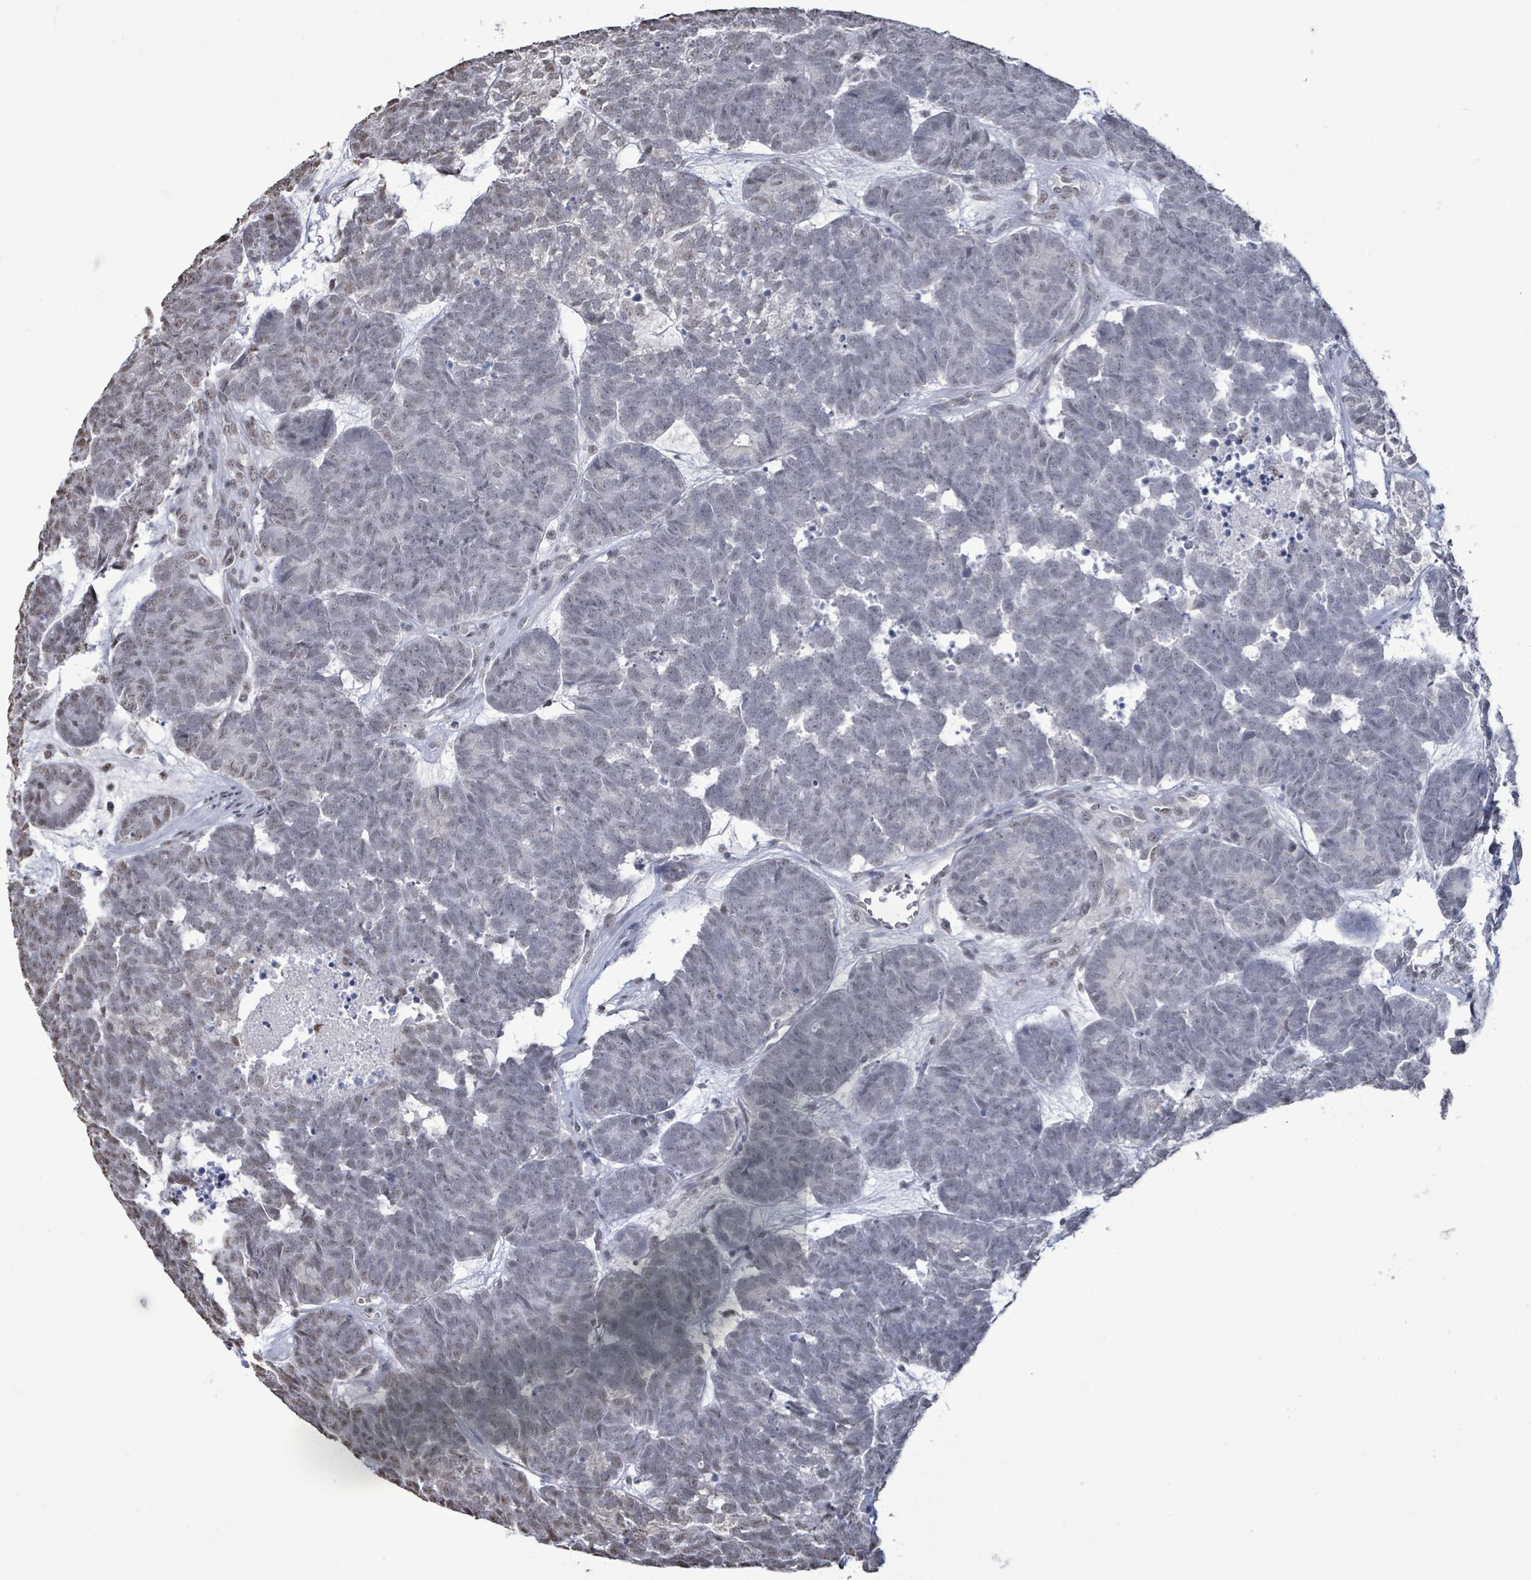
{"staining": {"intensity": "weak", "quantity": "<25%", "location": "nuclear"}, "tissue": "head and neck cancer", "cell_type": "Tumor cells", "image_type": "cancer", "snomed": [{"axis": "morphology", "description": "Adenocarcinoma, NOS"}, {"axis": "topography", "description": "Head-Neck"}], "caption": "There is no significant staining in tumor cells of head and neck adenocarcinoma.", "gene": "SAMD14", "patient": {"sex": "female", "age": 81}}